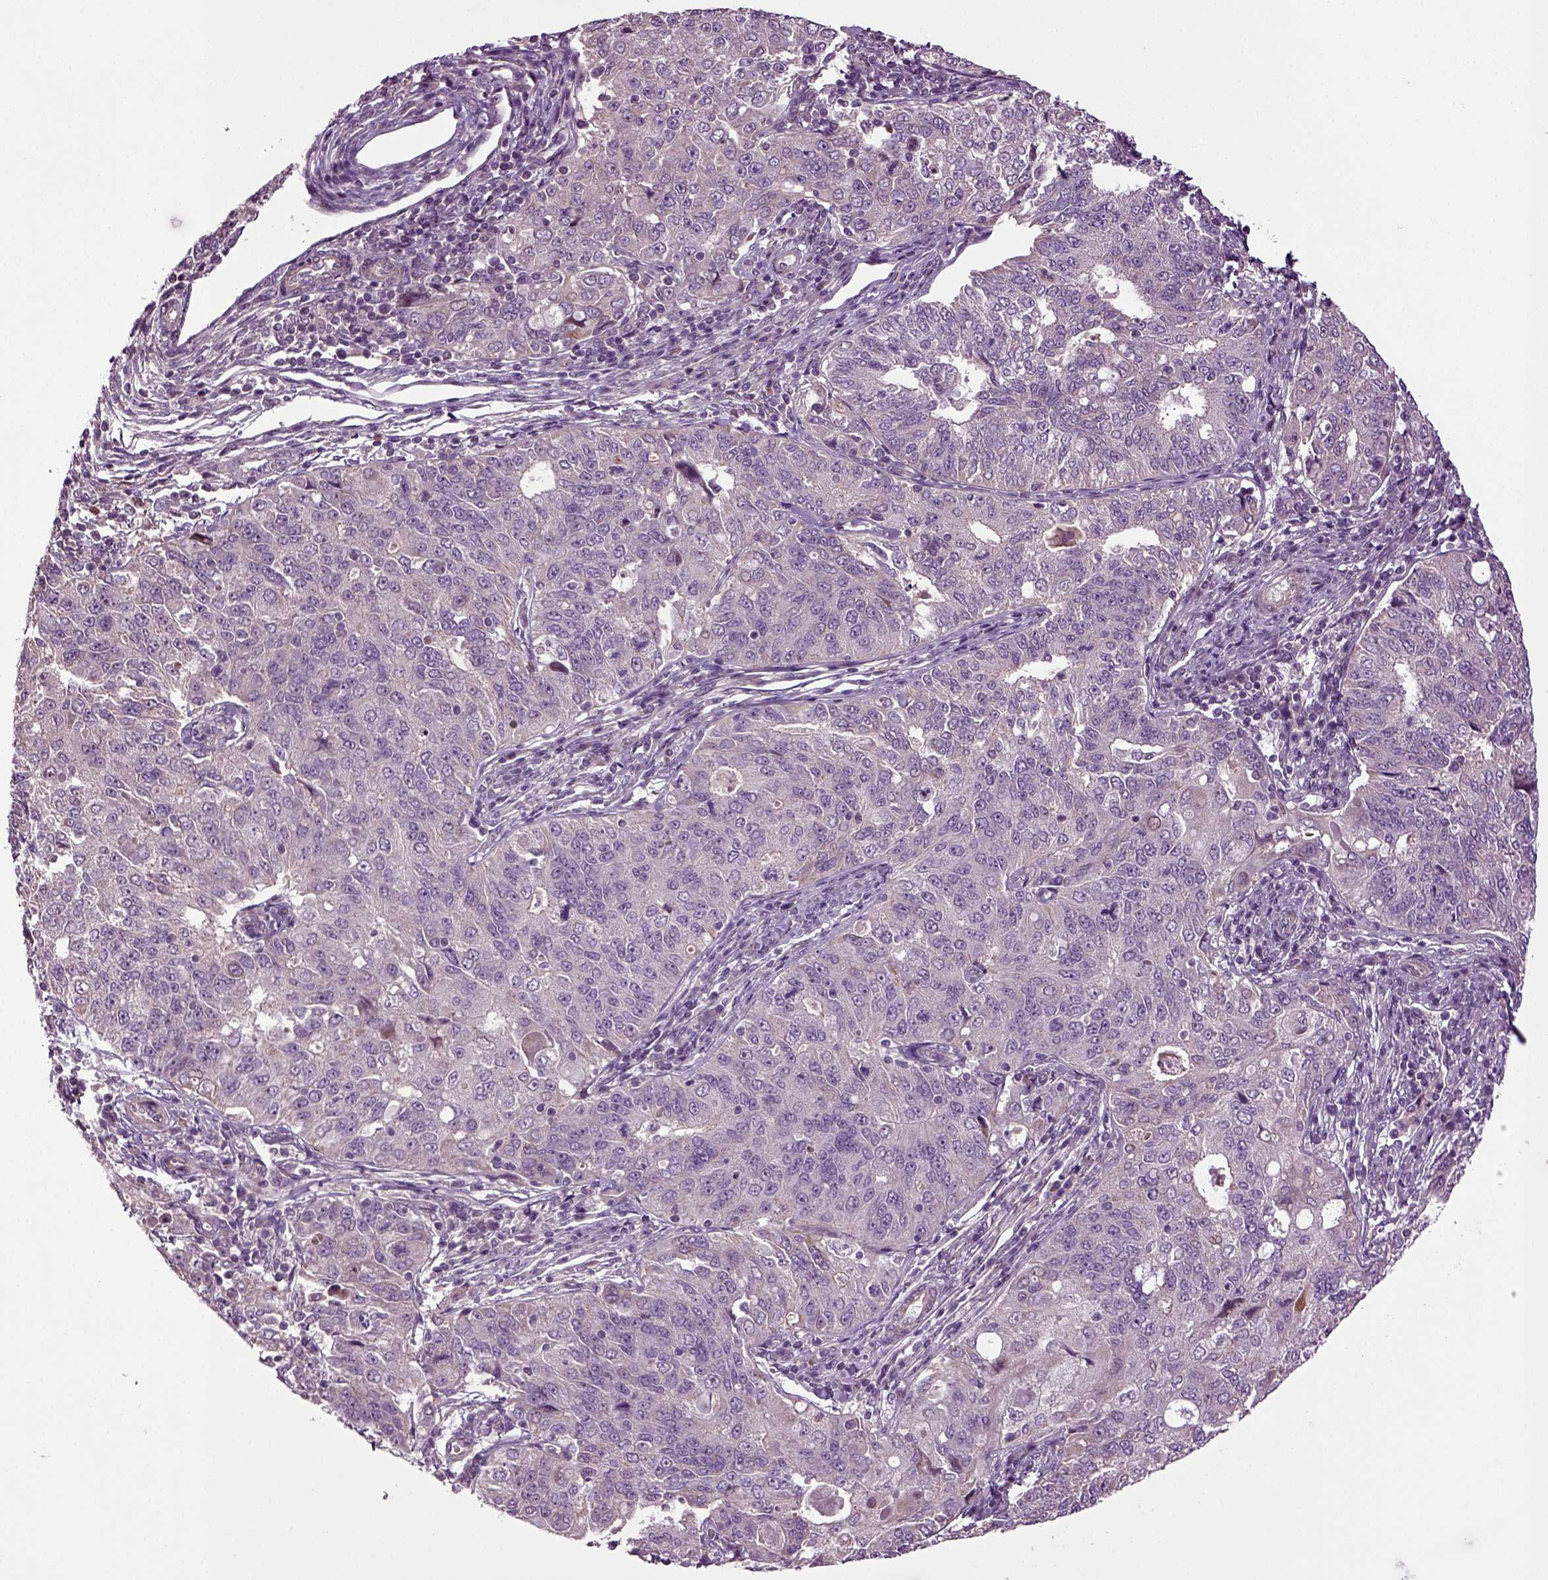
{"staining": {"intensity": "negative", "quantity": "none", "location": "none"}, "tissue": "endometrial cancer", "cell_type": "Tumor cells", "image_type": "cancer", "snomed": [{"axis": "morphology", "description": "Adenocarcinoma, NOS"}, {"axis": "topography", "description": "Endometrium"}], "caption": "The image exhibits no staining of tumor cells in endometrial adenocarcinoma.", "gene": "HAGHL", "patient": {"sex": "female", "age": 43}}